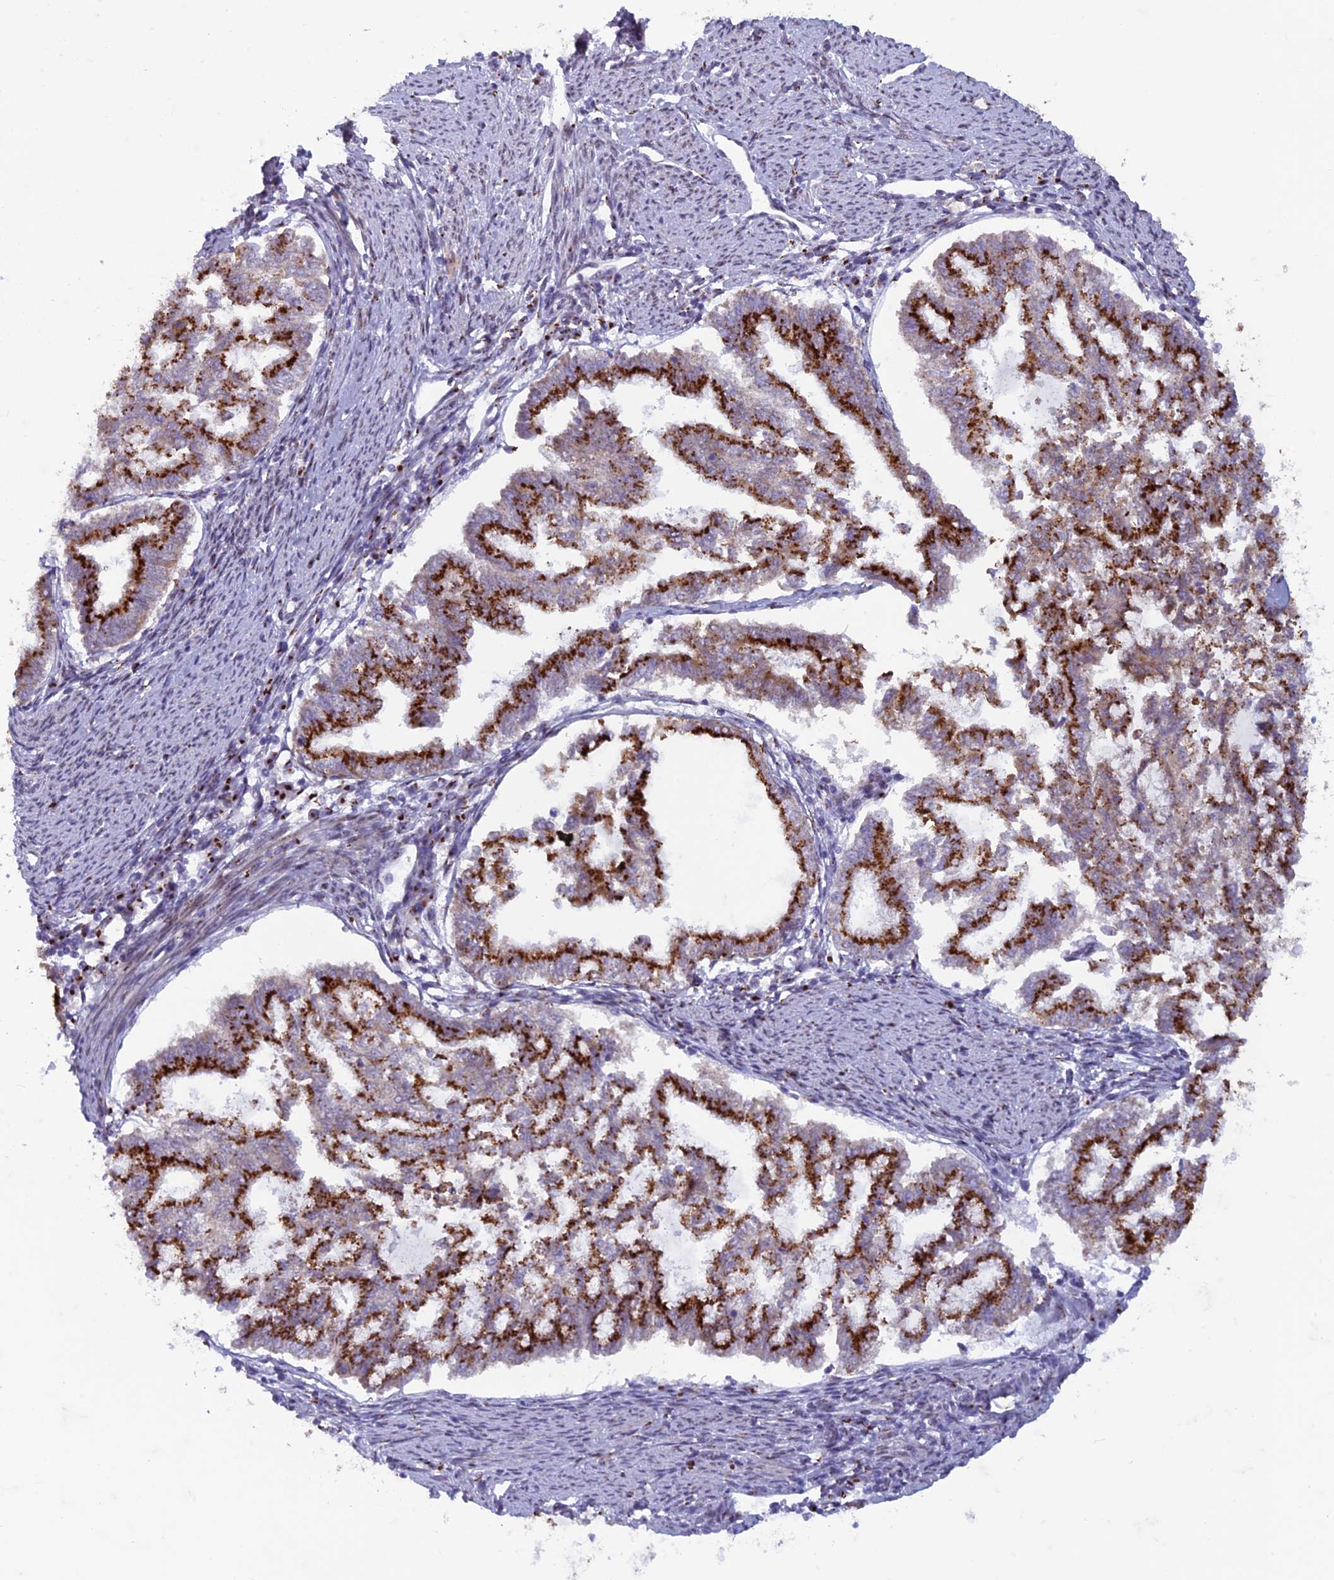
{"staining": {"intensity": "strong", "quantity": ">75%", "location": "cytoplasmic/membranous"}, "tissue": "endometrial cancer", "cell_type": "Tumor cells", "image_type": "cancer", "snomed": [{"axis": "morphology", "description": "Adenocarcinoma, NOS"}, {"axis": "topography", "description": "Endometrium"}], "caption": "Tumor cells reveal strong cytoplasmic/membranous expression in about >75% of cells in endometrial cancer.", "gene": "FAM3C", "patient": {"sex": "female", "age": 79}}